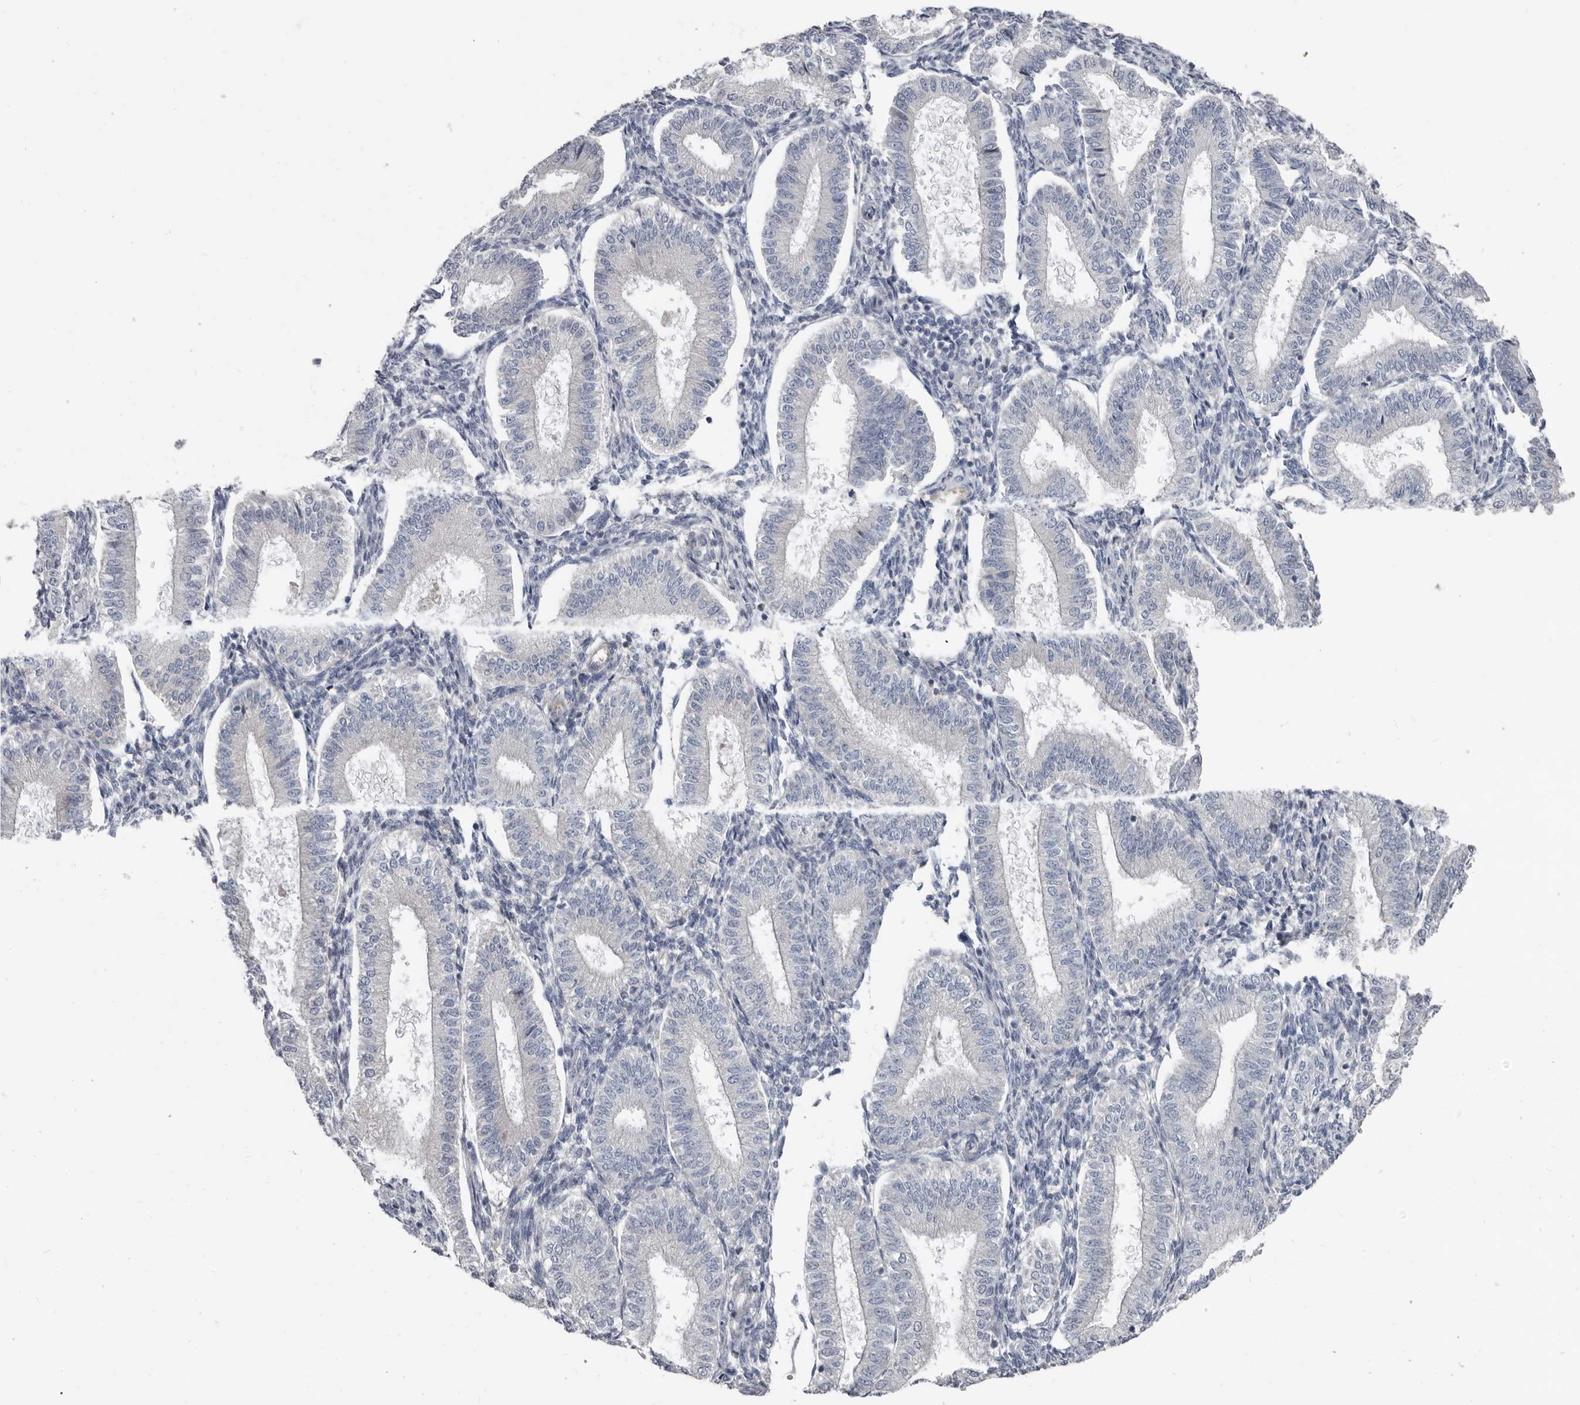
{"staining": {"intensity": "negative", "quantity": "none", "location": "none"}, "tissue": "endometrium", "cell_type": "Cells in endometrial stroma", "image_type": "normal", "snomed": [{"axis": "morphology", "description": "Normal tissue, NOS"}, {"axis": "topography", "description": "Endometrium"}], "caption": "Immunohistochemistry histopathology image of benign endometrium: human endometrium stained with DAB (3,3'-diaminobenzidine) shows no significant protein expression in cells in endometrial stroma.", "gene": "ZNF114", "patient": {"sex": "female", "age": 39}}